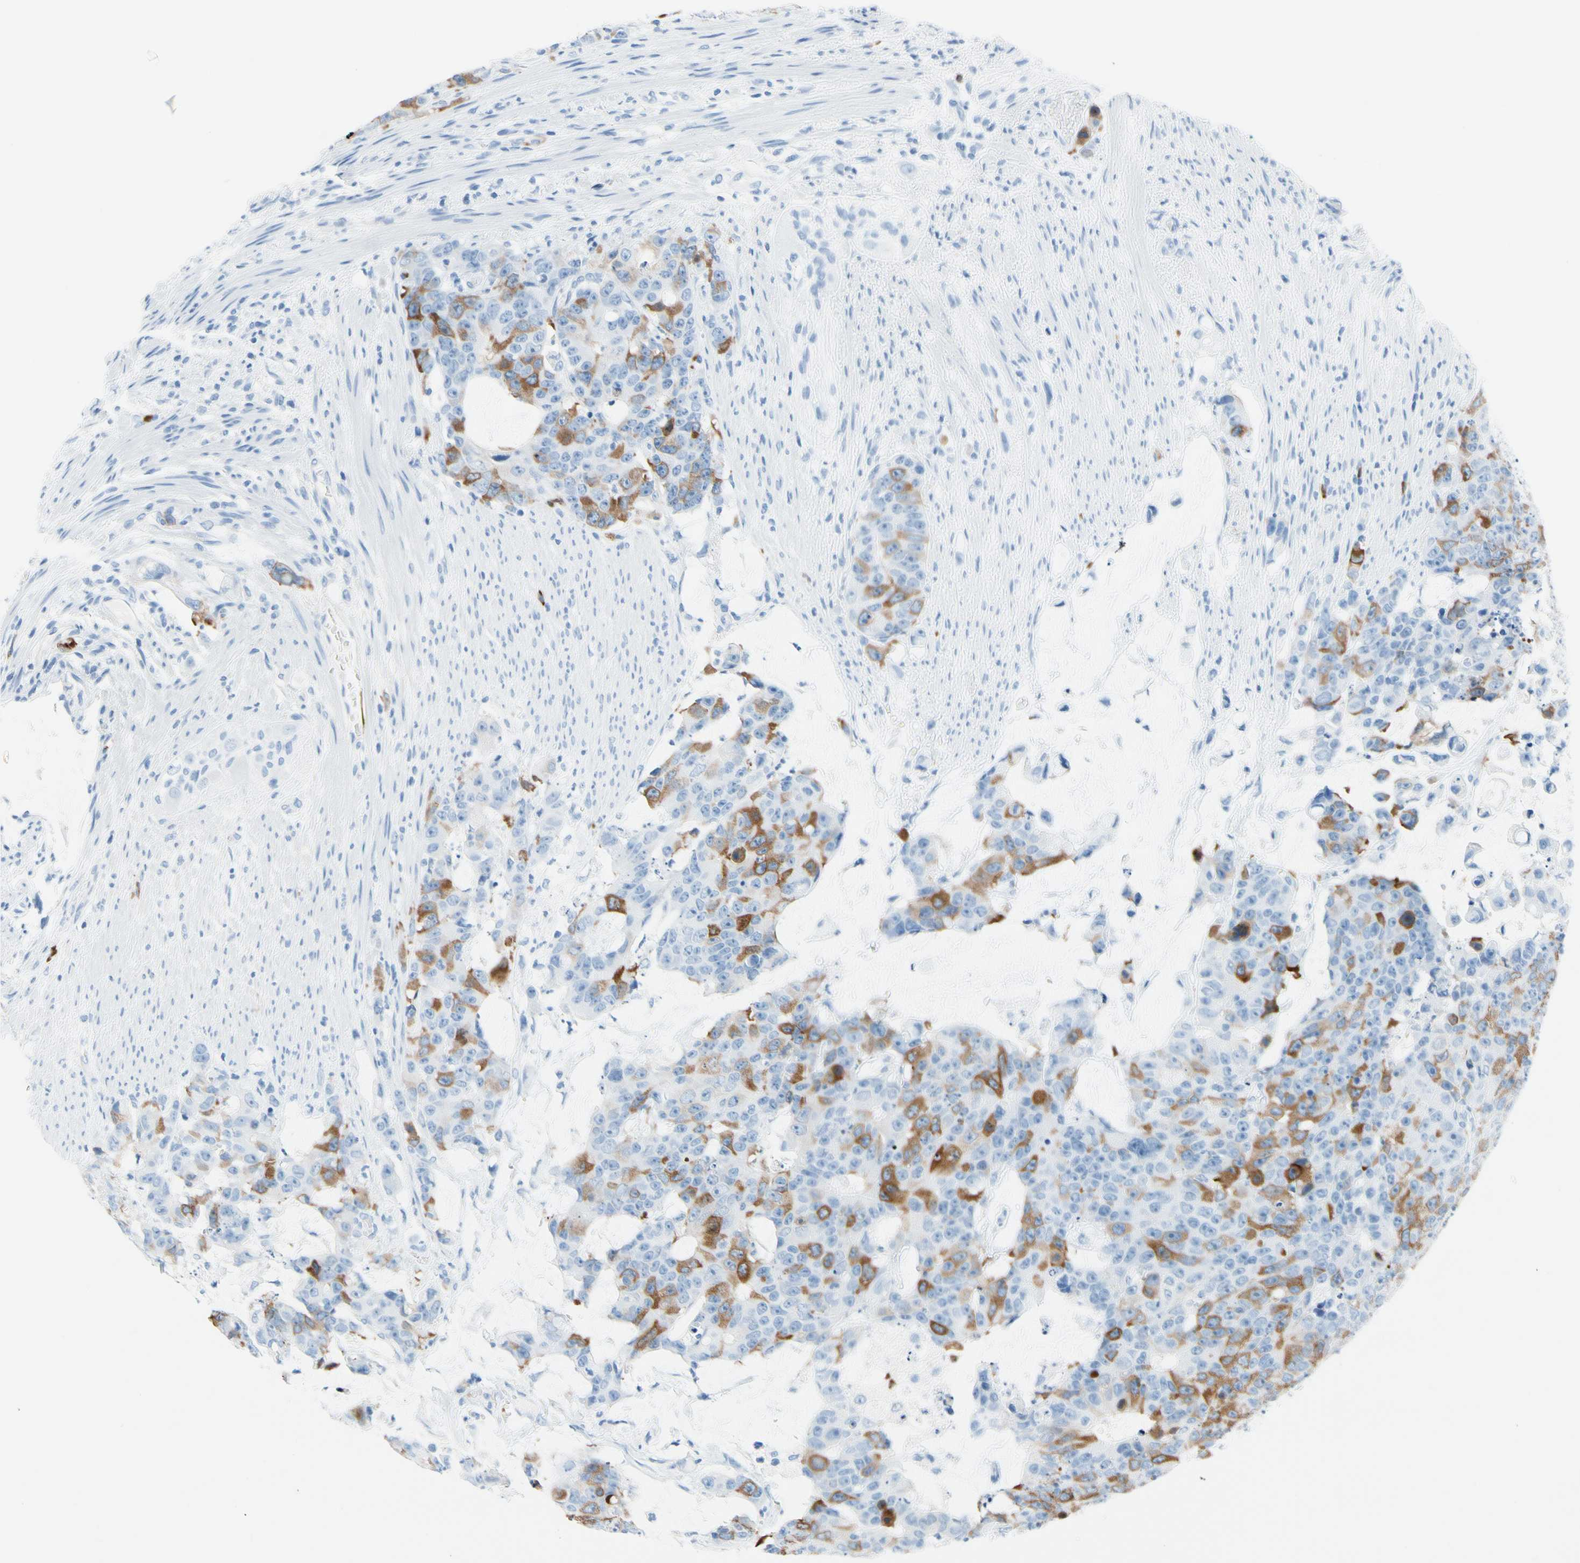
{"staining": {"intensity": "moderate", "quantity": ">75%", "location": "cytoplasmic/membranous"}, "tissue": "colorectal cancer", "cell_type": "Tumor cells", "image_type": "cancer", "snomed": [{"axis": "morphology", "description": "Adenocarcinoma, NOS"}, {"axis": "topography", "description": "Colon"}], "caption": "This is a photomicrograph of immunohistochemistry (IHC) staining of colorectal cancer, which shows moderate expression in the cytoplasmic/membranous of tumor cells.", "gene": "TACC3", "patient": {"sex": "female", "age": 86}}